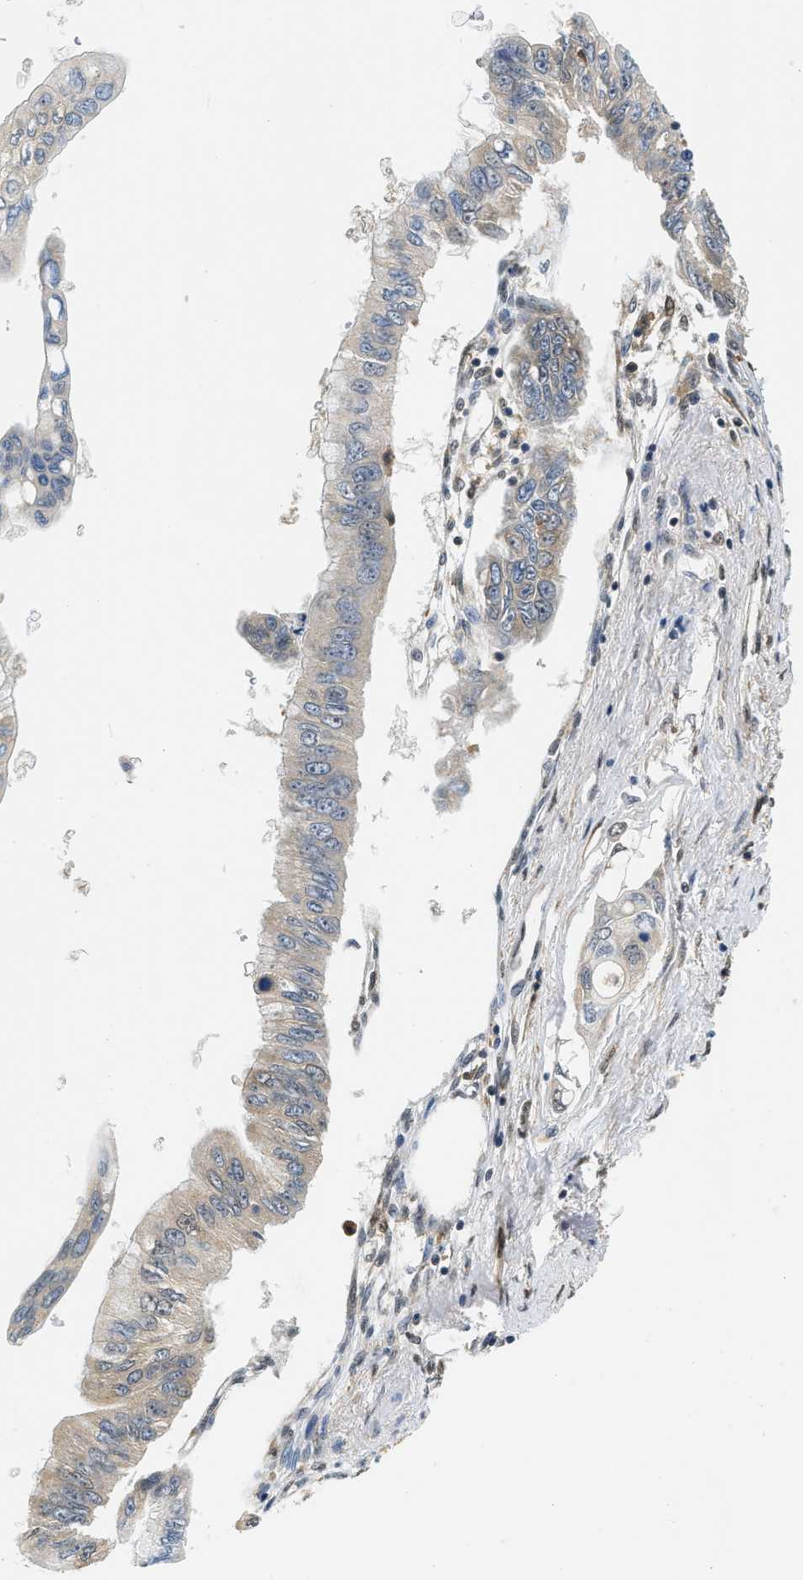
{"staining": {"intensity": "weak", "quantity": "<25%", "location": "cytoplasmic/membranous"}, "tissue": "pancreatic cancer", "cell_type": "Tumor cells", "image_type": "cancer", "snomed": [{"axis": "morphology", "description": "Adenocarcinoma, NOS"}, {"axis": "topography", "description": "Pancreas"}], "caption": "Immunohistochemistry histopathology image of neoplastic tissue: pancreatic cancer stained with DAB demonstrates no significant protein staining in tumor cells.", "gene": "BCL7C", "patient": {"sex": "female", "age": 77}}